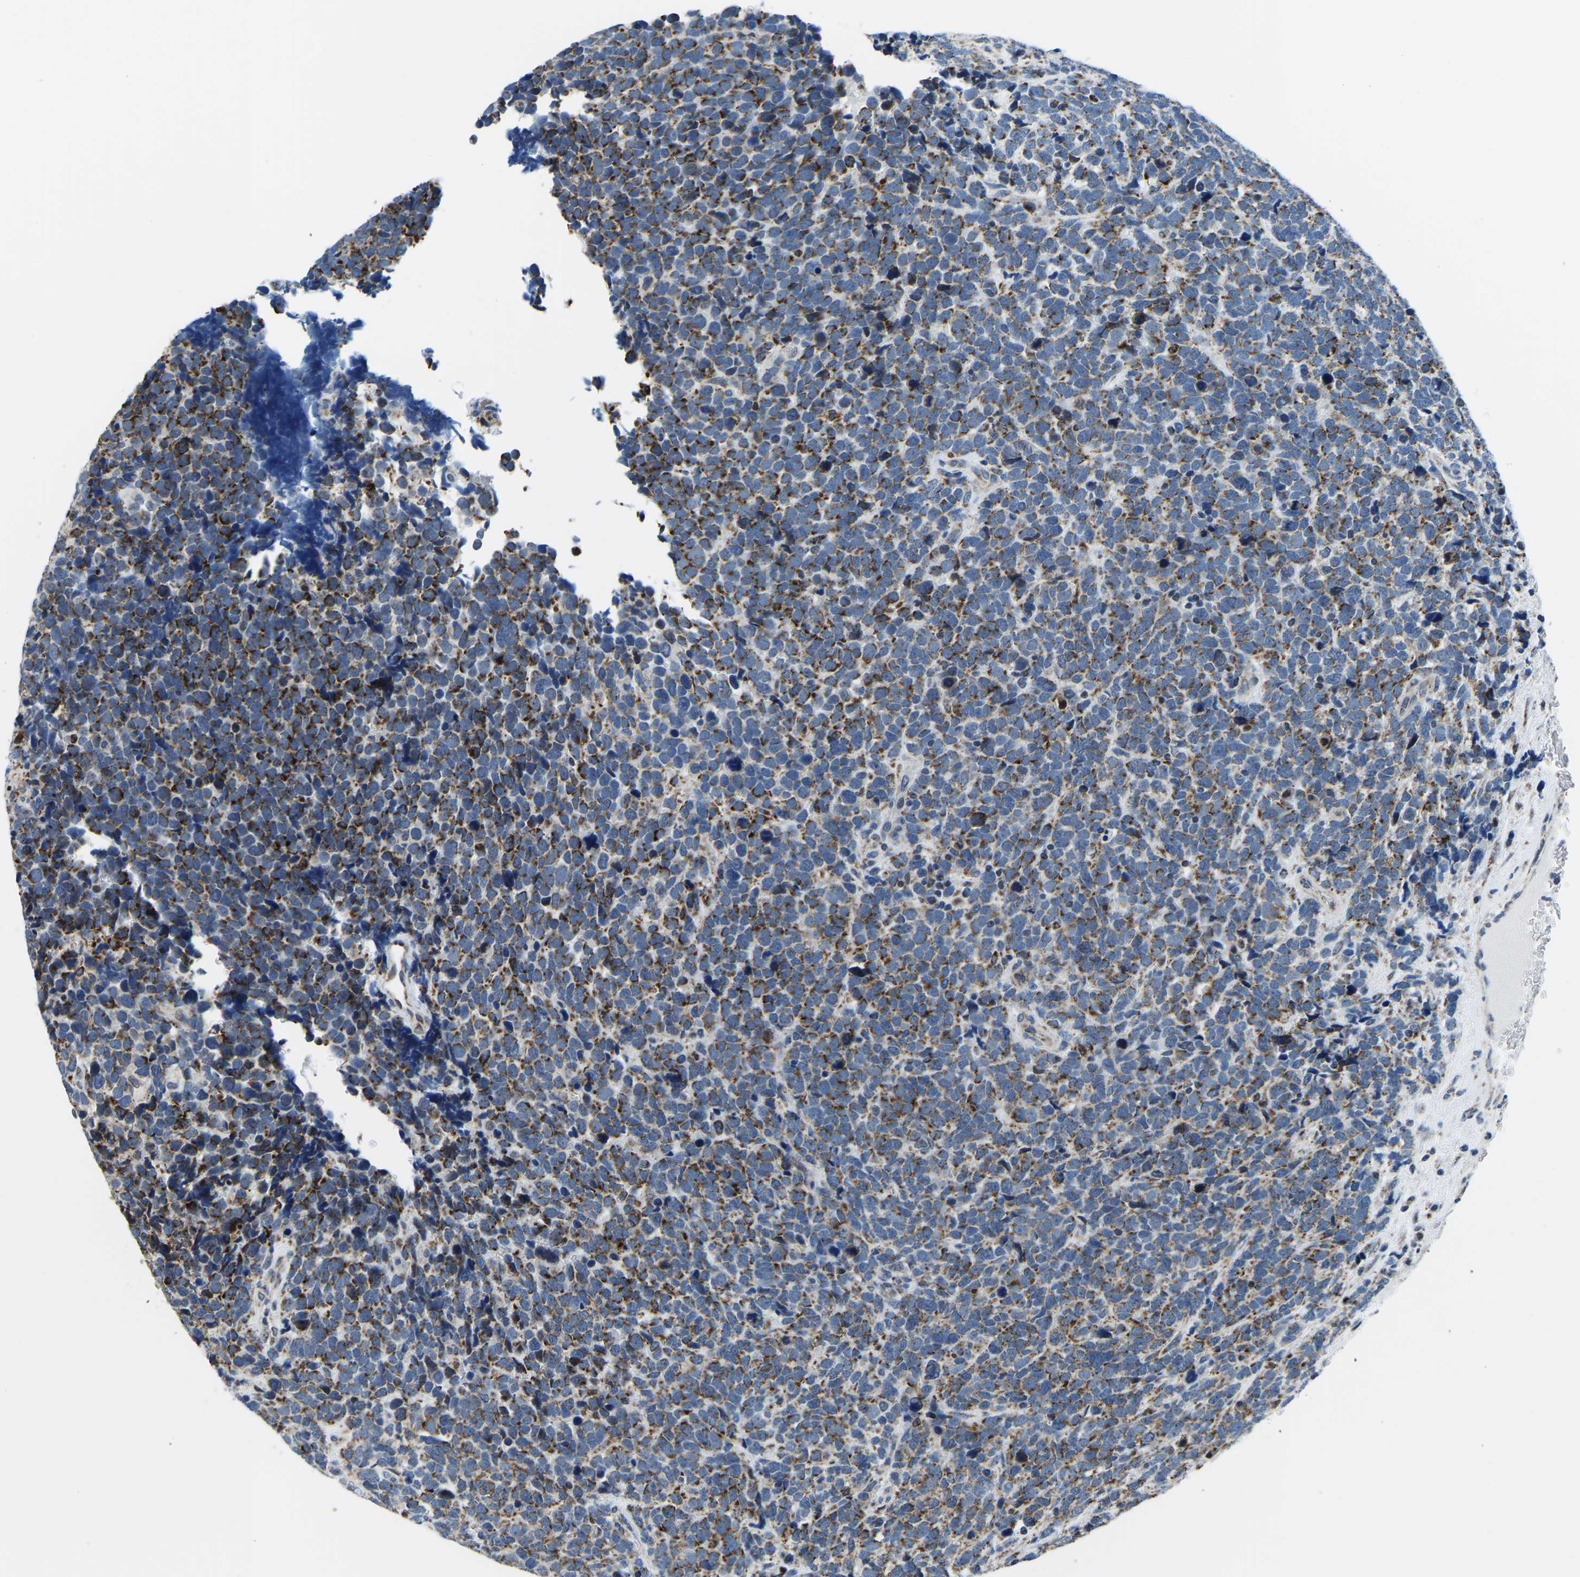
{"staining": {"intensity": "moderate", "quantity": ">75%", "location": "cytoplasmic/membranous"}, "tissue": "urothelial cancer", "cell_type": "Tumor cells", "image_type": "cancer", "snomed": [{"axis": "morphology", "description": "Urothelial carcinoma, High grade"}, {"axis": "topography", "description": "Urinary bladder"}], "caption": "Protein expression analysis of urothelial cancer displays moderate cytoplasmic/membranous positivity in approximately >75% of tumor cells.", "gene": "BNIP3L", "patient": {"sex": "female", "age": 82}}